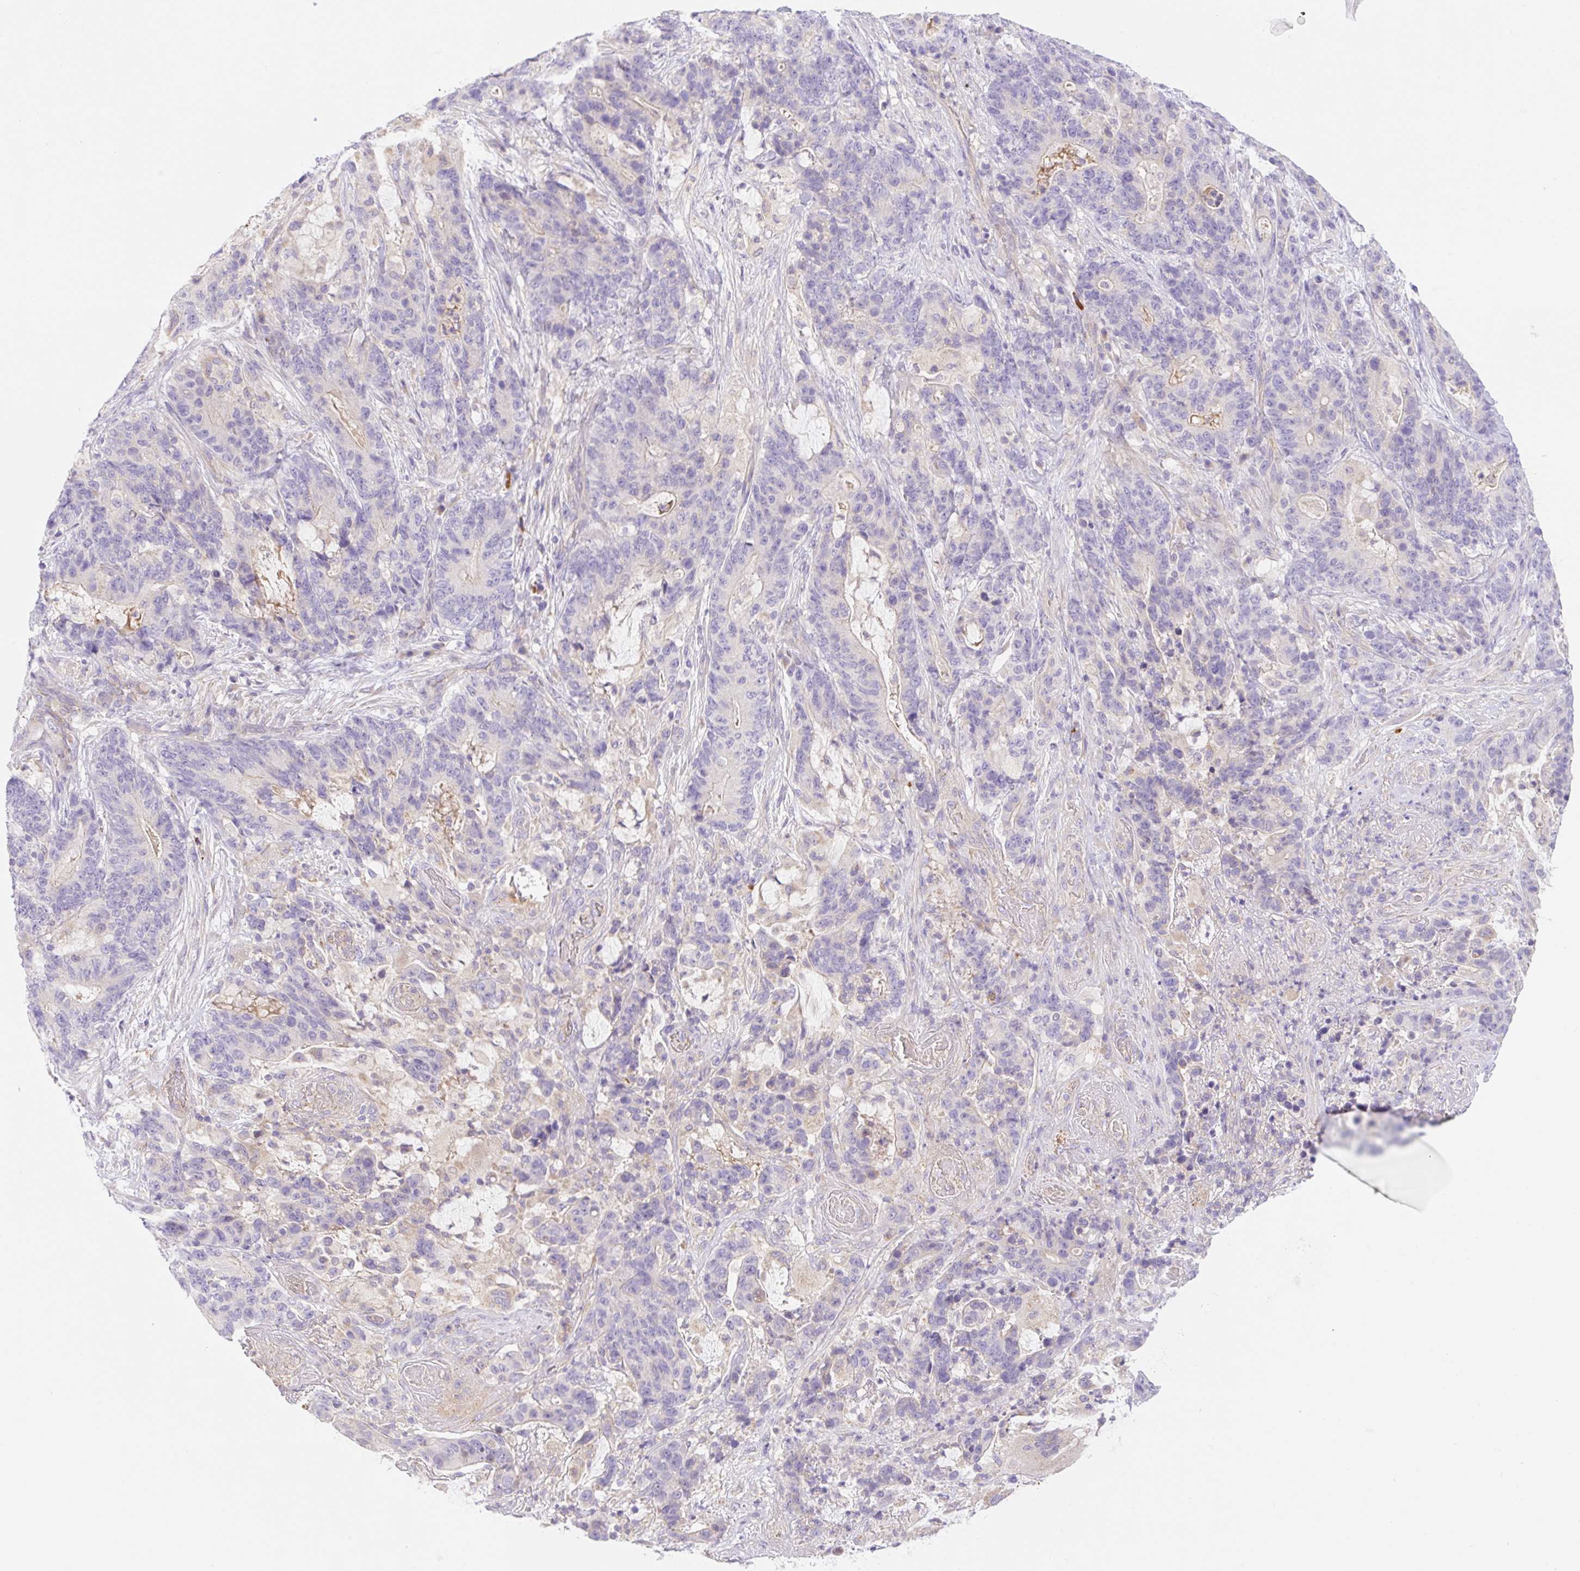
{"staining": {"intensity": "negative", "quantity": "none", "location": "none"}, "tissue": "stomach cancer", "cell_type": "Tumor cells", "image_type": "cancer", "snomed": [{"axis": "morphology", "description": "Normal tissue, NOS"}, {"axis": "morphology", "description": "Adenocarcinoma, NOS"}, {"axis": "topography", "description": "Stomach"}], "caption": "IHC of human stomach cancer (adenocarcinoma) shows no expression in tumor cells. (Stains: DAB (3,3'-diaminobenzidine) immunohistochemistry with hematoxylin counter stain, Microscopy: brightfield microscopy at high magnification).", "gene": "DENND5A", "patient": {"sex": "female", "age": 64}}